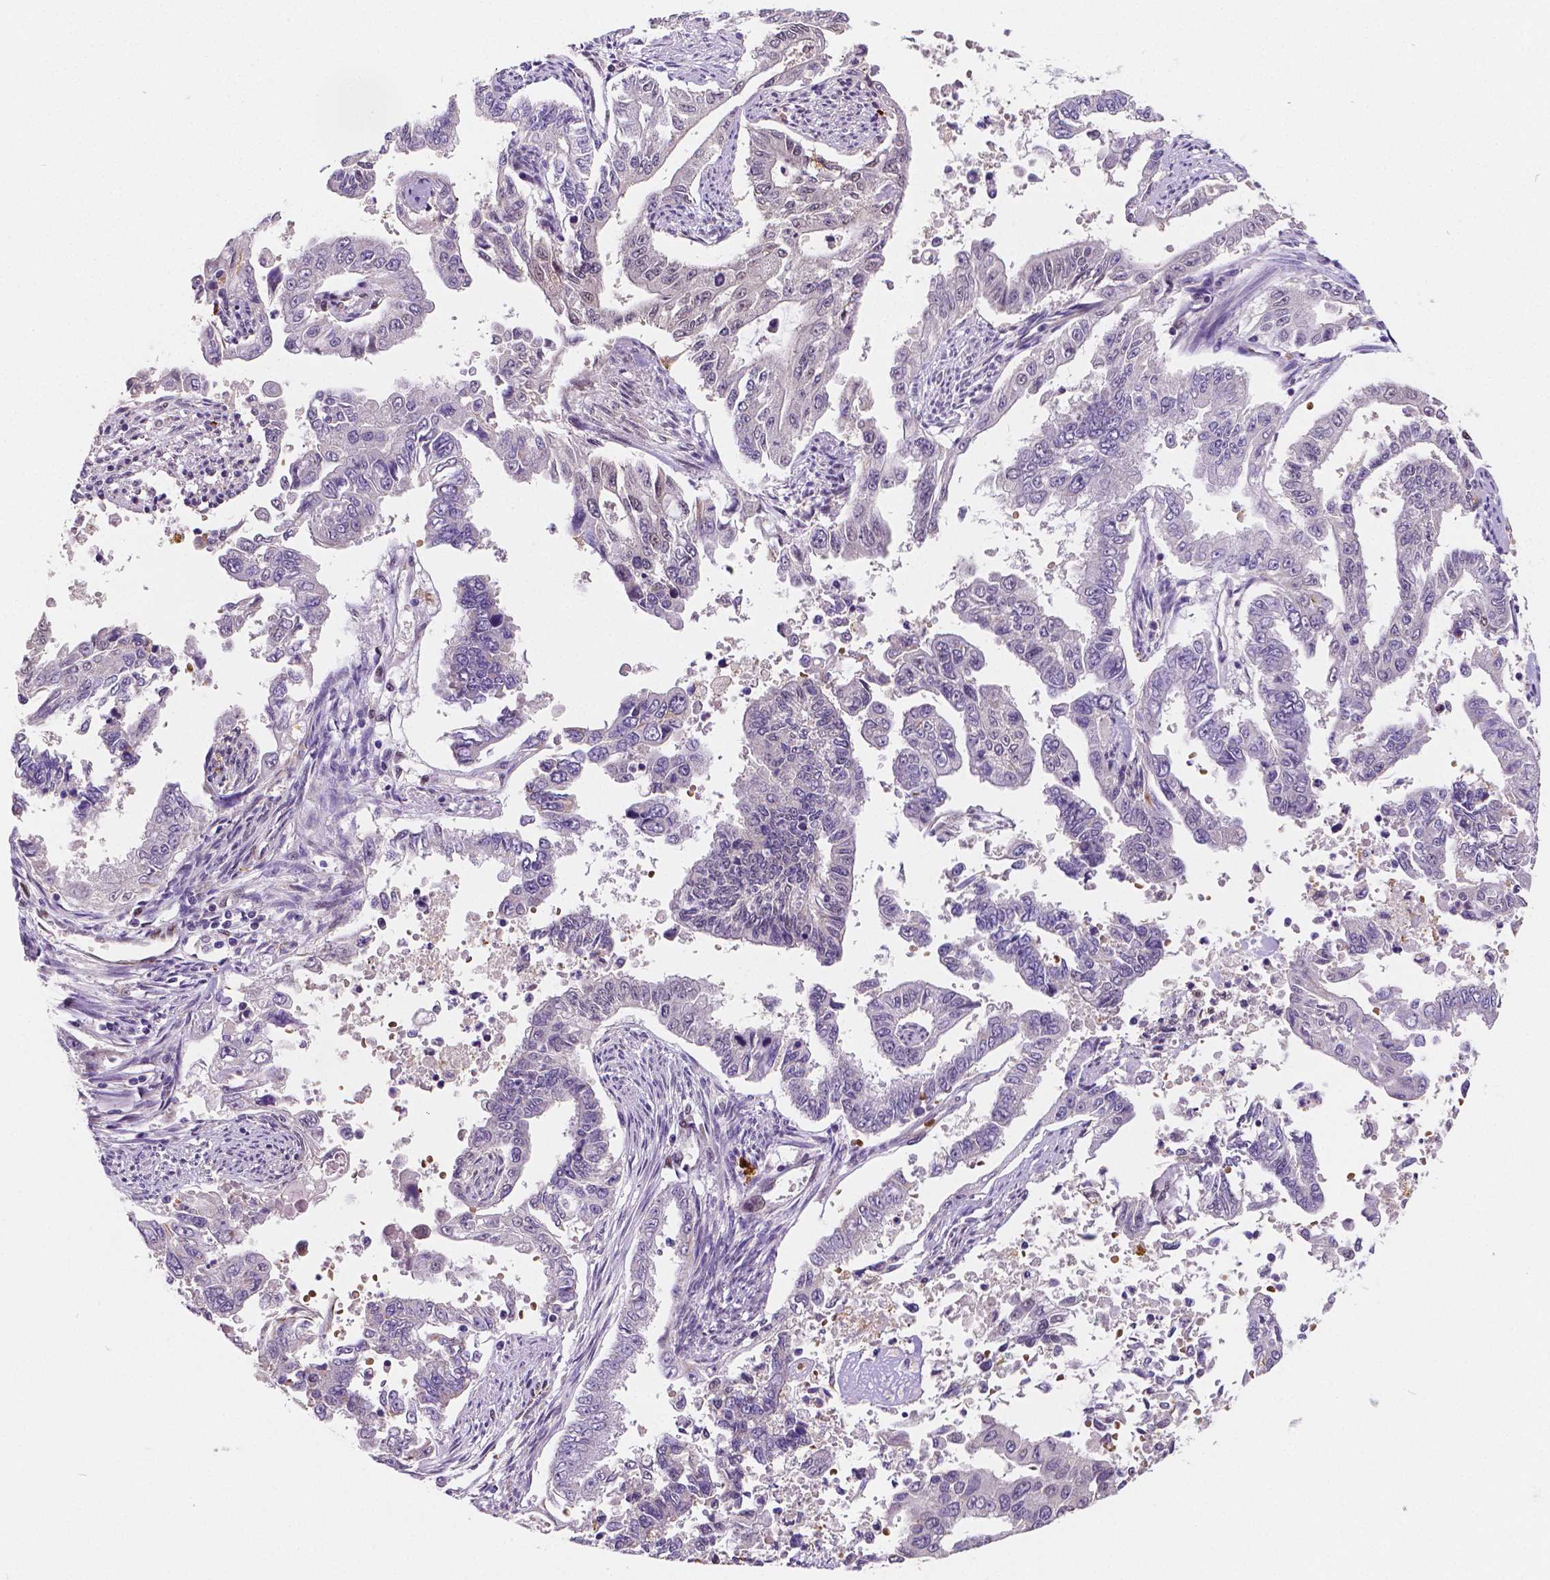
{"staining": {"intensity": "negative", "quantity": "none", "location": "none"}, "tissue": "endometrial cancer", "cell_type": "Tumor cells", "image_type": "cancer", "snomed": [{"axis": "morphology", "description": "Adenocarcinoma, NOS"}, {"axis": "topography", "description": "Uterus"}], "caption": "The histopathology image reveals no staining of tumor cells in endometrial cancer (adenocarcinoma).", "gene": "MEF2C", "patient": {"sex": "female", "age": 59}}